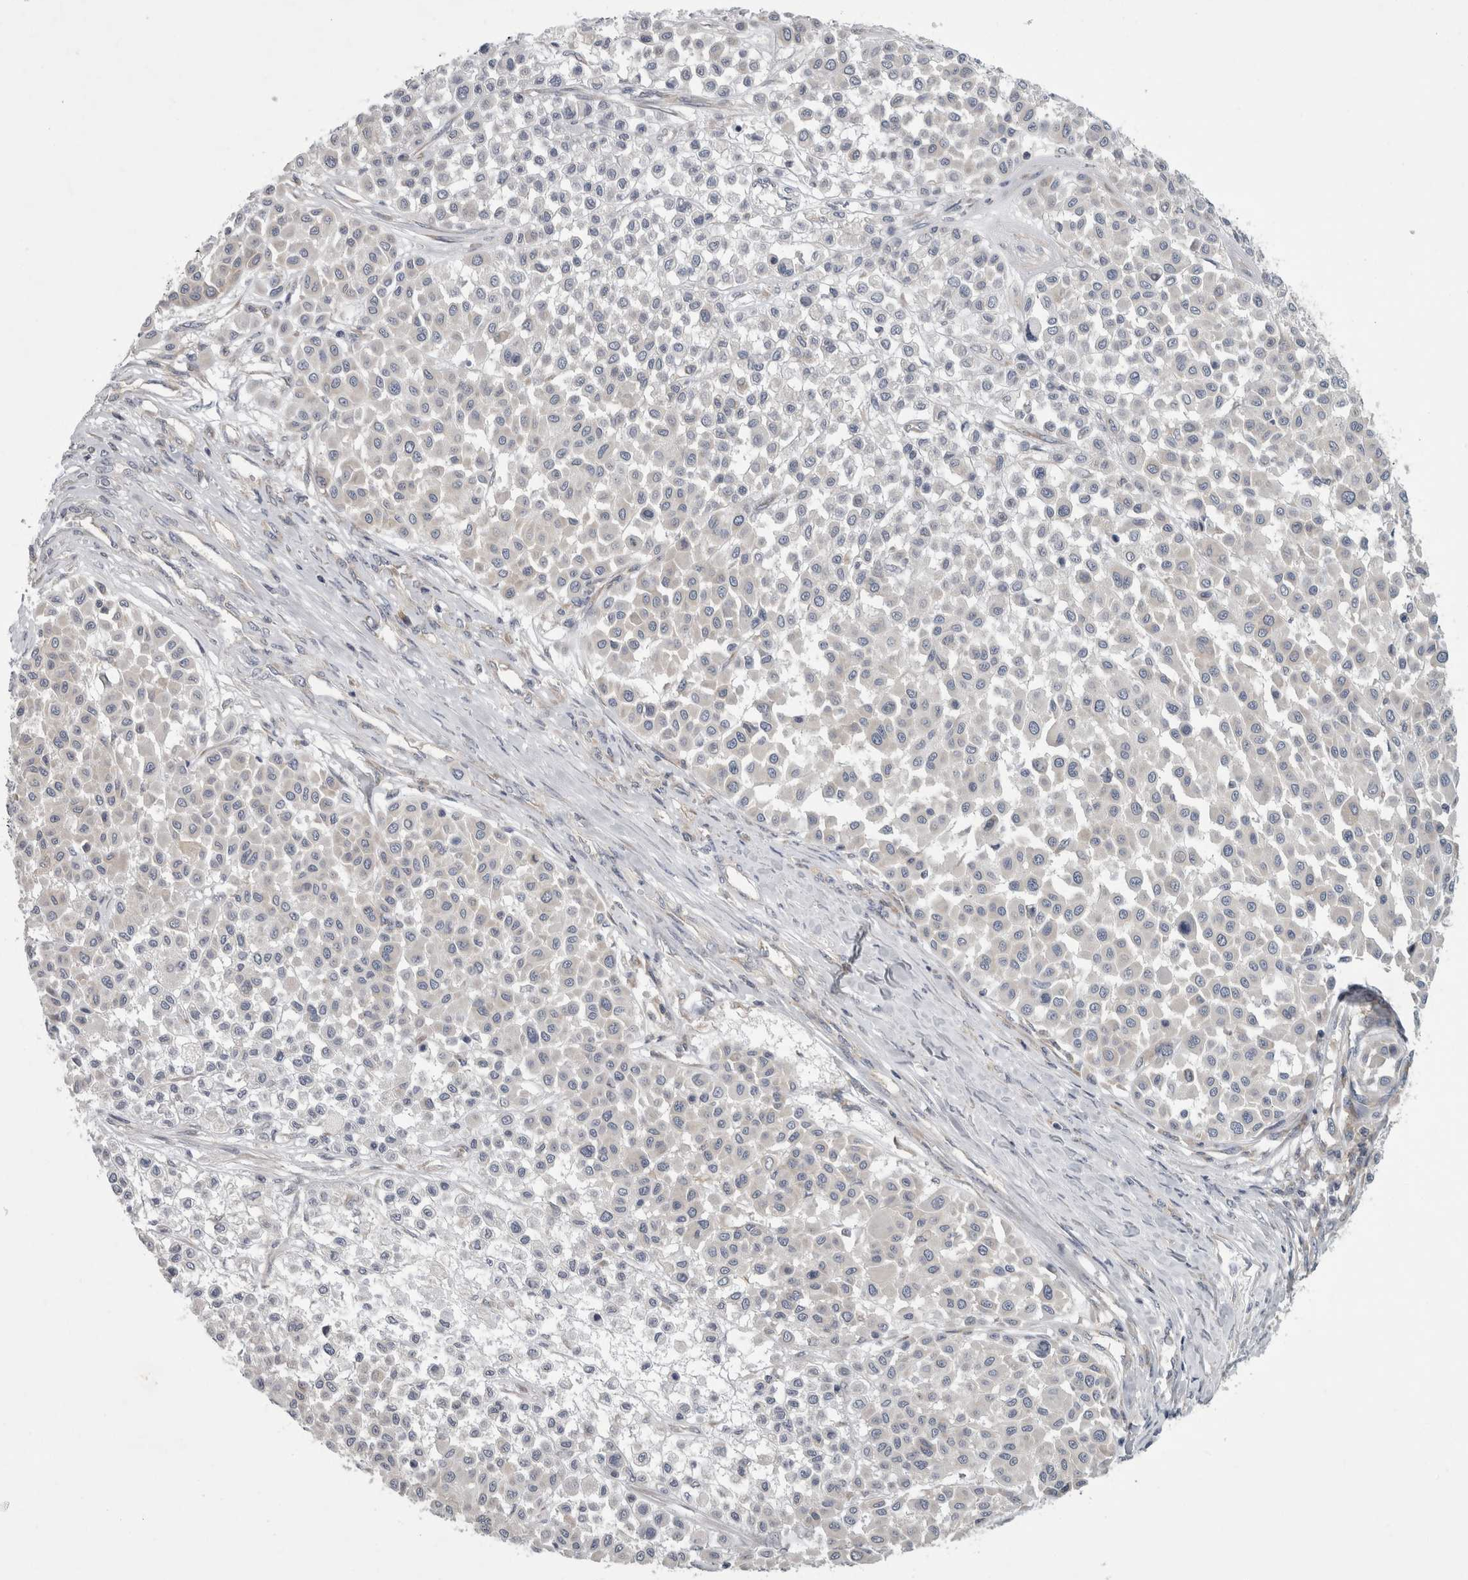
{"staining": {"intensity": "negative", "quantity": "none", "location": "none"}, "tissue": "melanoma", "cell_type": "Tumor cells", "image_type": "cancer", "snomed": [{"axis": "morphology", "description": "Malignant melanoma, Metastatic site"}, {"axis": "topography", "description": "Soft tissue"}], "caption": "An image of malignant melanoma (metastatic site) stained for a protein shows no brown staining in tumor cells. (Stains: DAB IHC with hematoxylin counter stain, Microscopy: brightfield microscopy at high magnification).", "gene": "PRRC2C", "patient": {"sex": "male", "age": 41}}